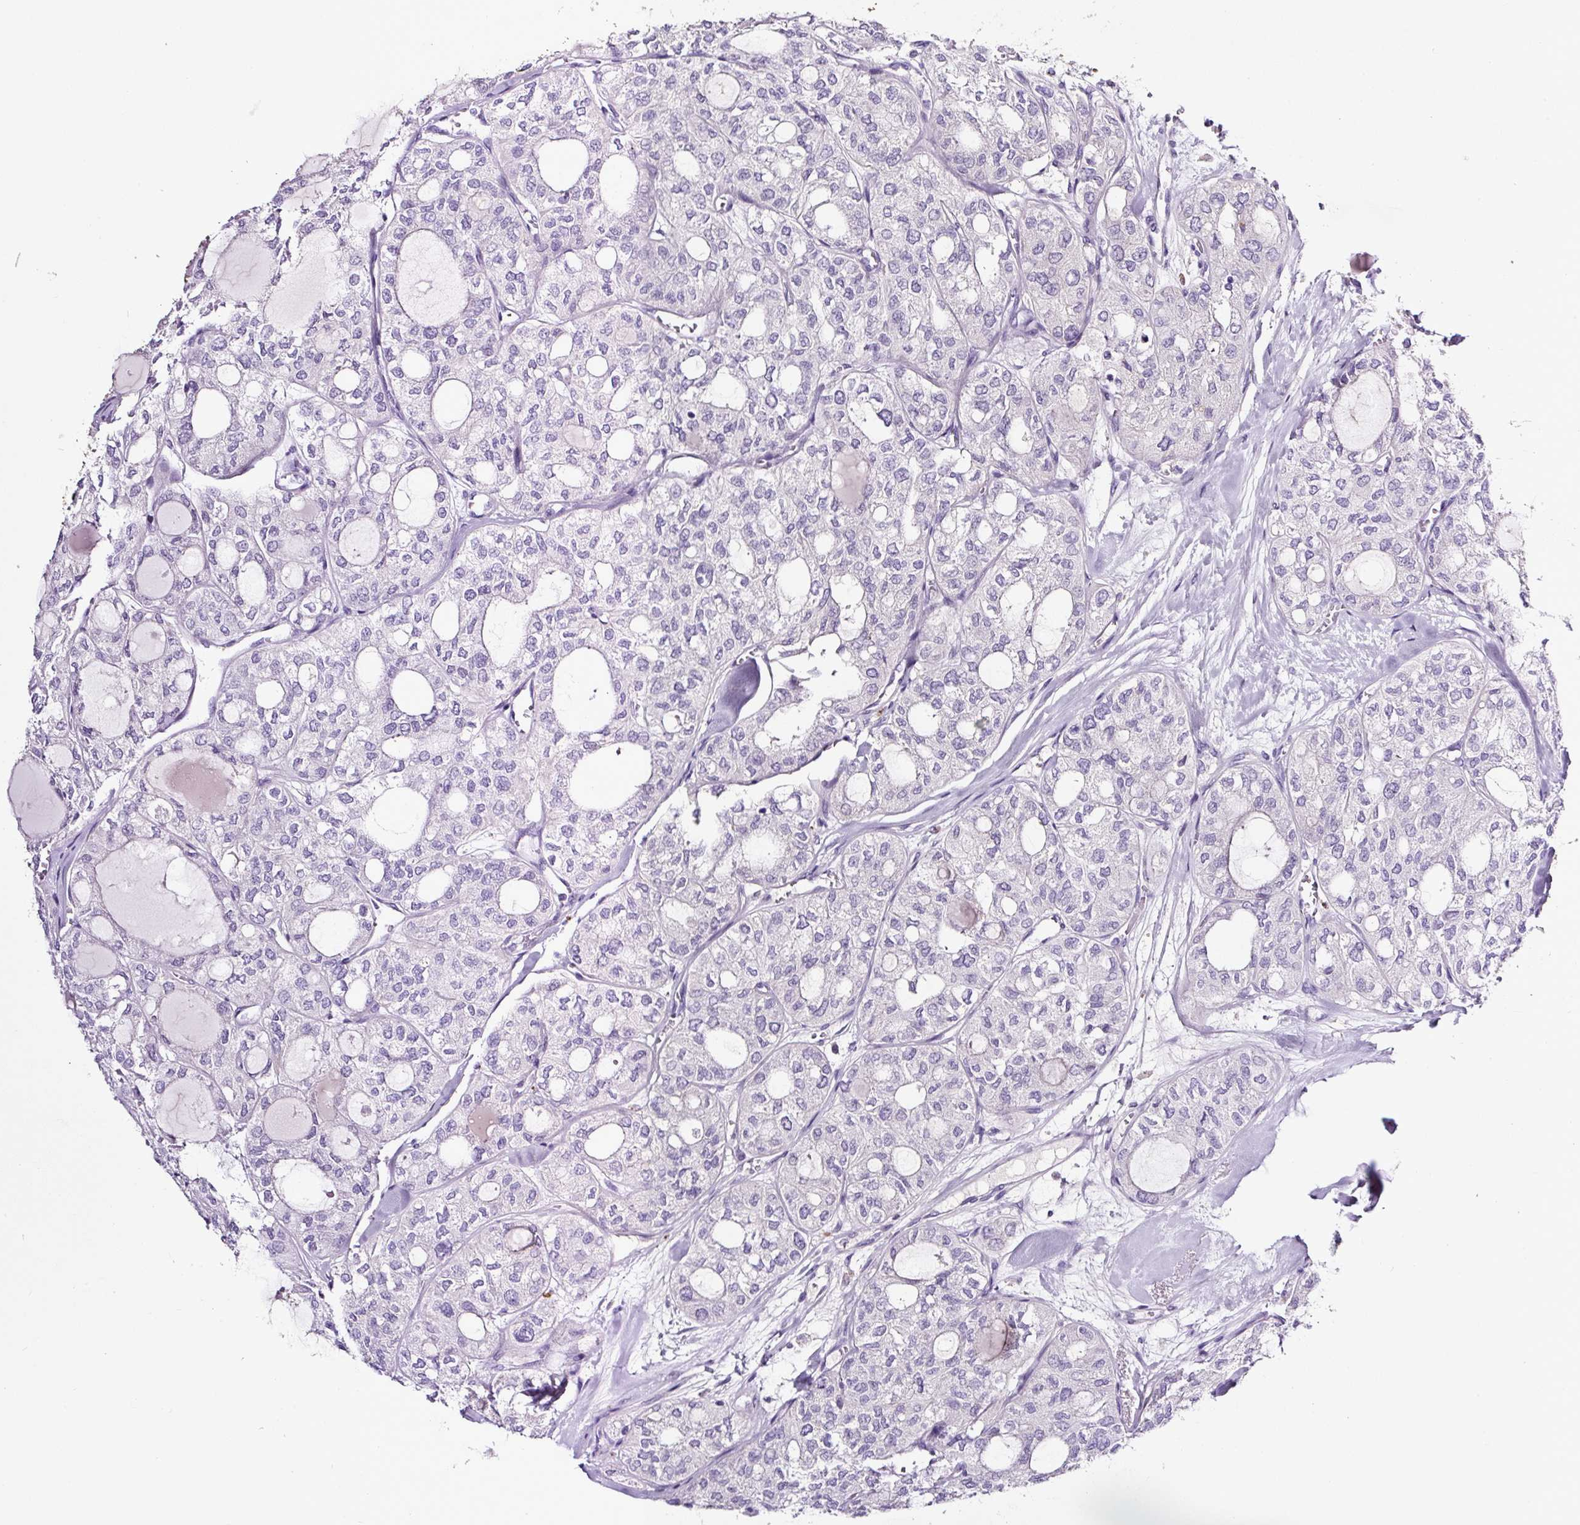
{"staining": {"intensity": "negative", "quantity": "none", "location": "none"}, "tissue": "thyroid cancer", "cell_type": "Tumor cells", "image_type": "cancer", "snomed": [{"axis": "morphology", "description": "Follicular adenoma carcinoma, NOS"}, {"axis": "topography", "description": "Thyroid gland"}], "caption": "Protein analysis of thyroid follicular adenoma carcinoma reveals no significant staining in tumor cells.", "gene": "SP8", "patient": {"sex": "male", "age": 75}}